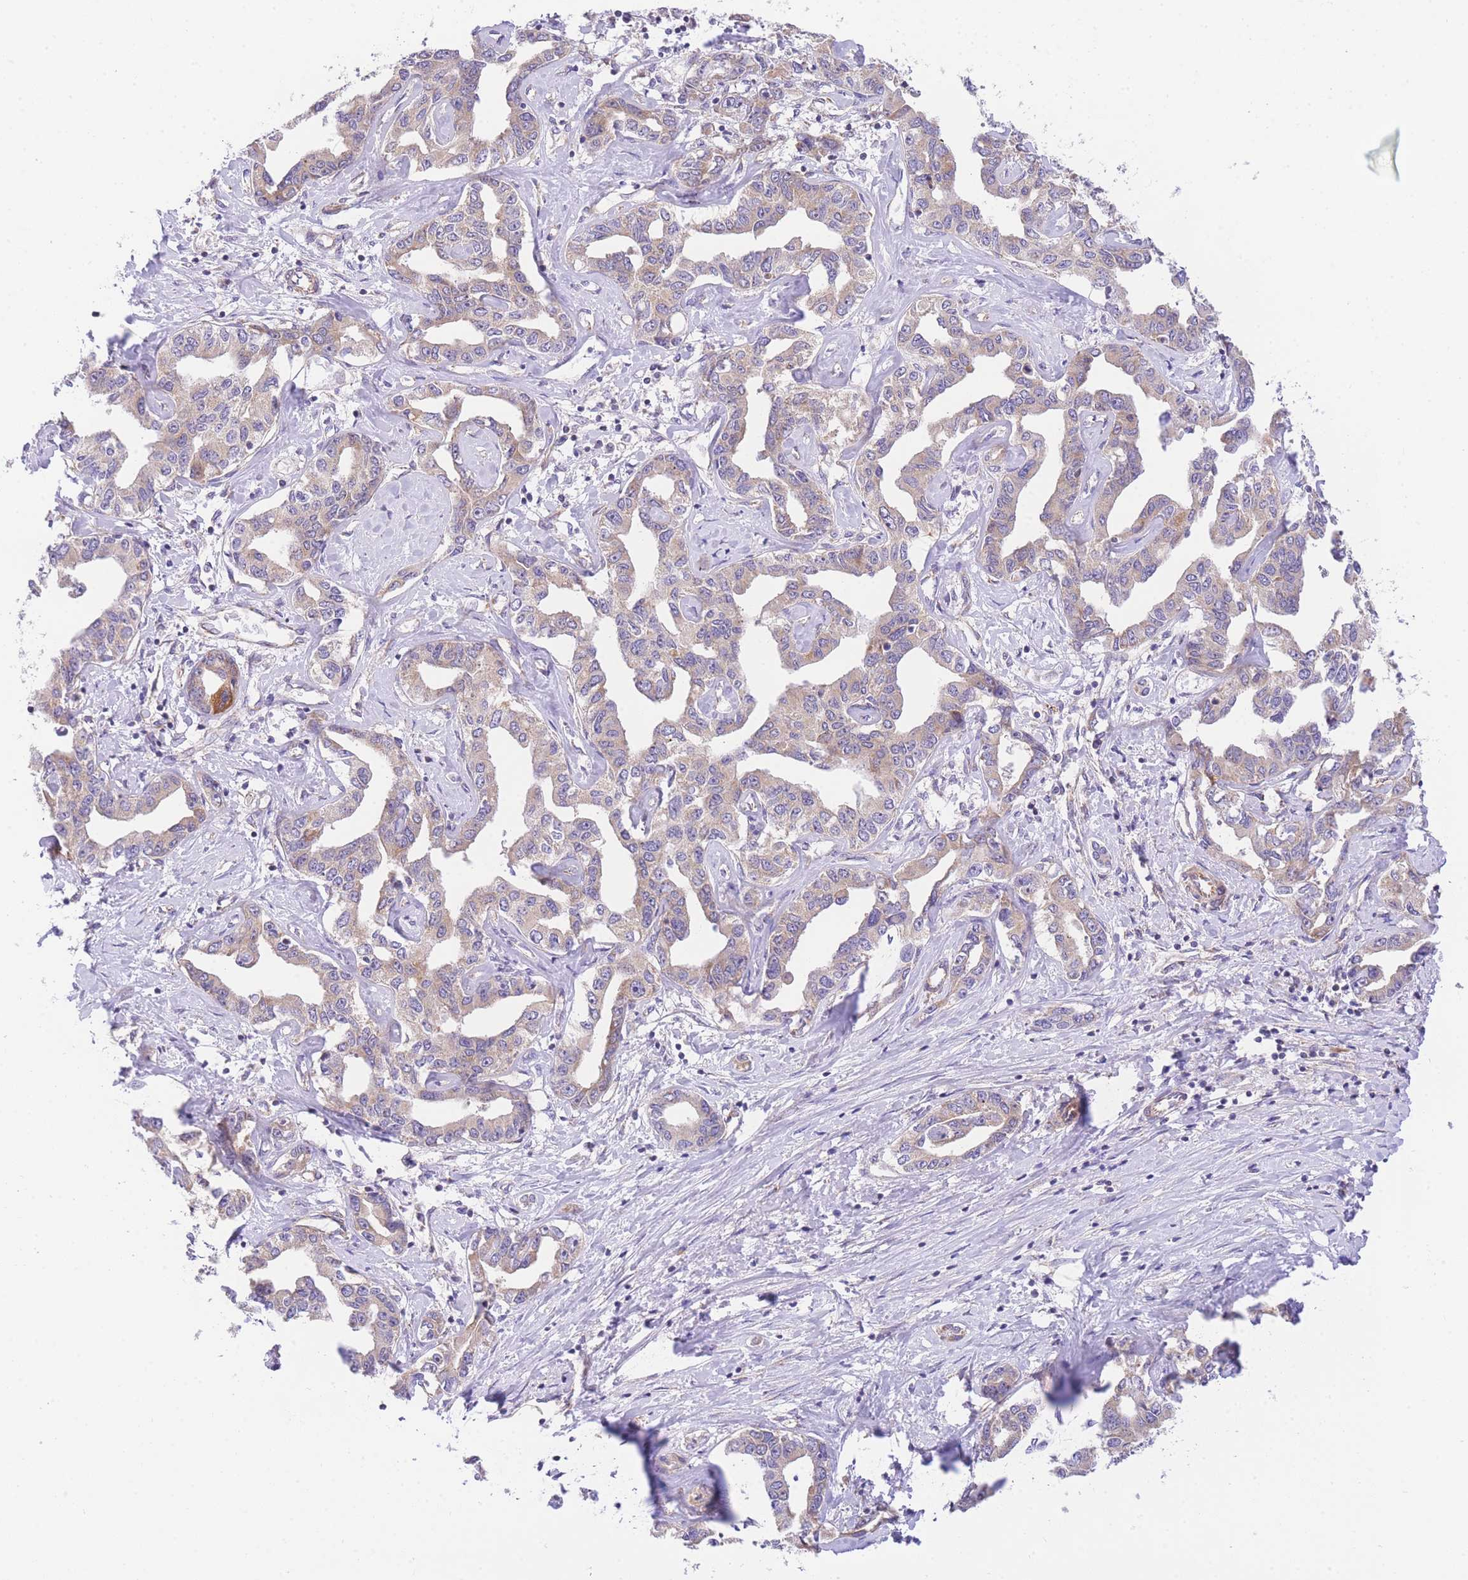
{"staining": {"intensity": "weak", "quantity": ">75%", "location": "cytoplasmic/membranous"}, "tissue": "liver cancer", "cell_type": "Tumor cells", "image_type": "cancer", "snomed": [{"axis": "morphology", "description": "Cholangiocarcinoma"}, {"axis": "topography", "description": "Liver"}], "caption": "Liver cancer stained with a brown dye shows weak cytoplasmic/membranous positive staining in approximately >75% of tumor cells.", "gene": "MTRES1", "patient": {"sex": "male", "age": 59}}